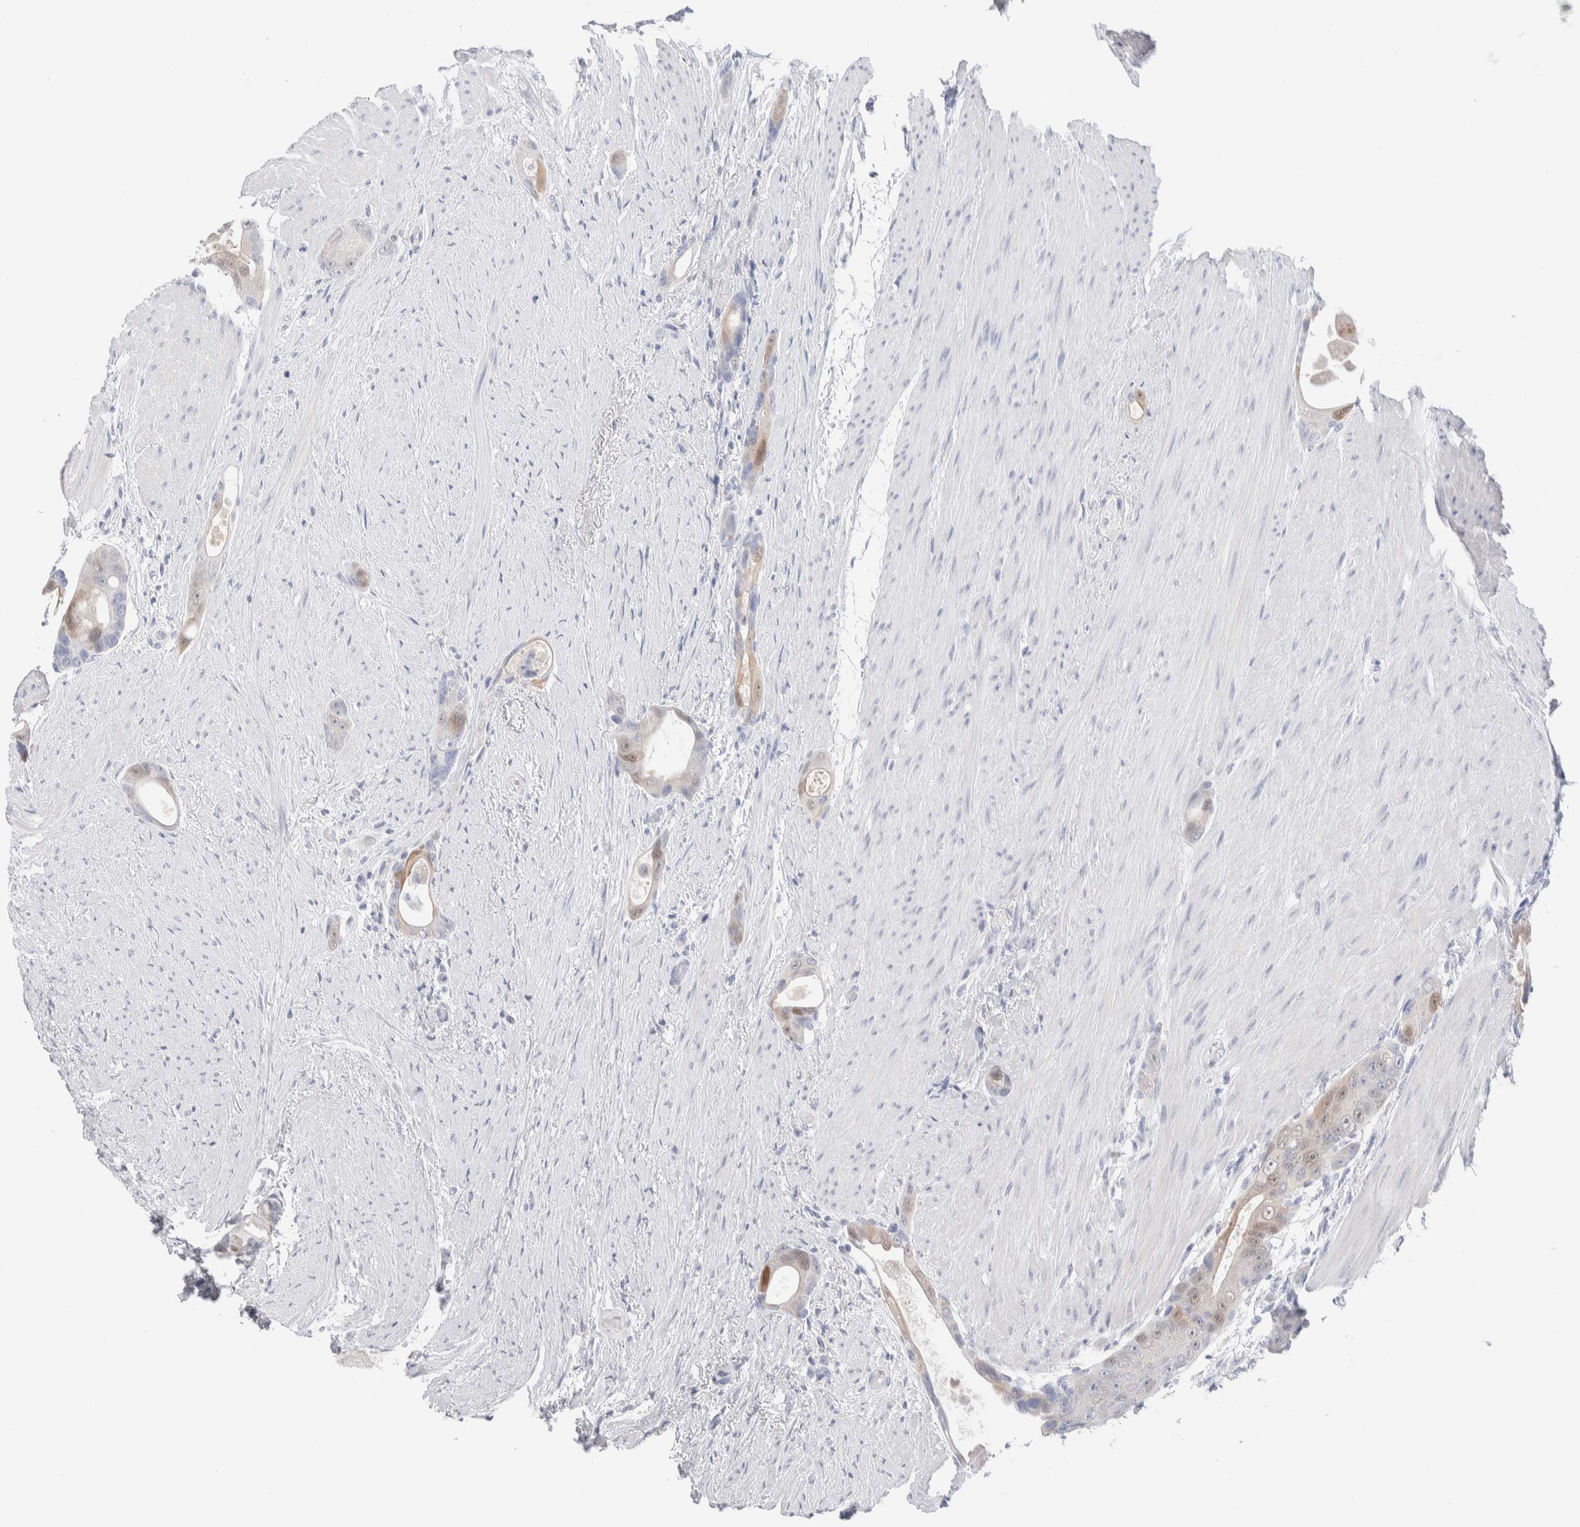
{"staining": {"intensity": "weak", "quantity": "<25%", "location": "cytoplasmic/membranous,nuclear"}, "tissue": "colorectal cancer", "cell_type": "Tumor cells", "image_type": "cancer", "snomed": [{"axis": "morphology", "description": "Adenocarcinoma, NOS"}, {"axis": "topography", "description": "Rectum"}], "caption": "Tumor cells are negative for brown protein staining in adenocarcinoma (colorectal).", "gene": "GDA", "patient": {"sex": "male", "age": 51}}